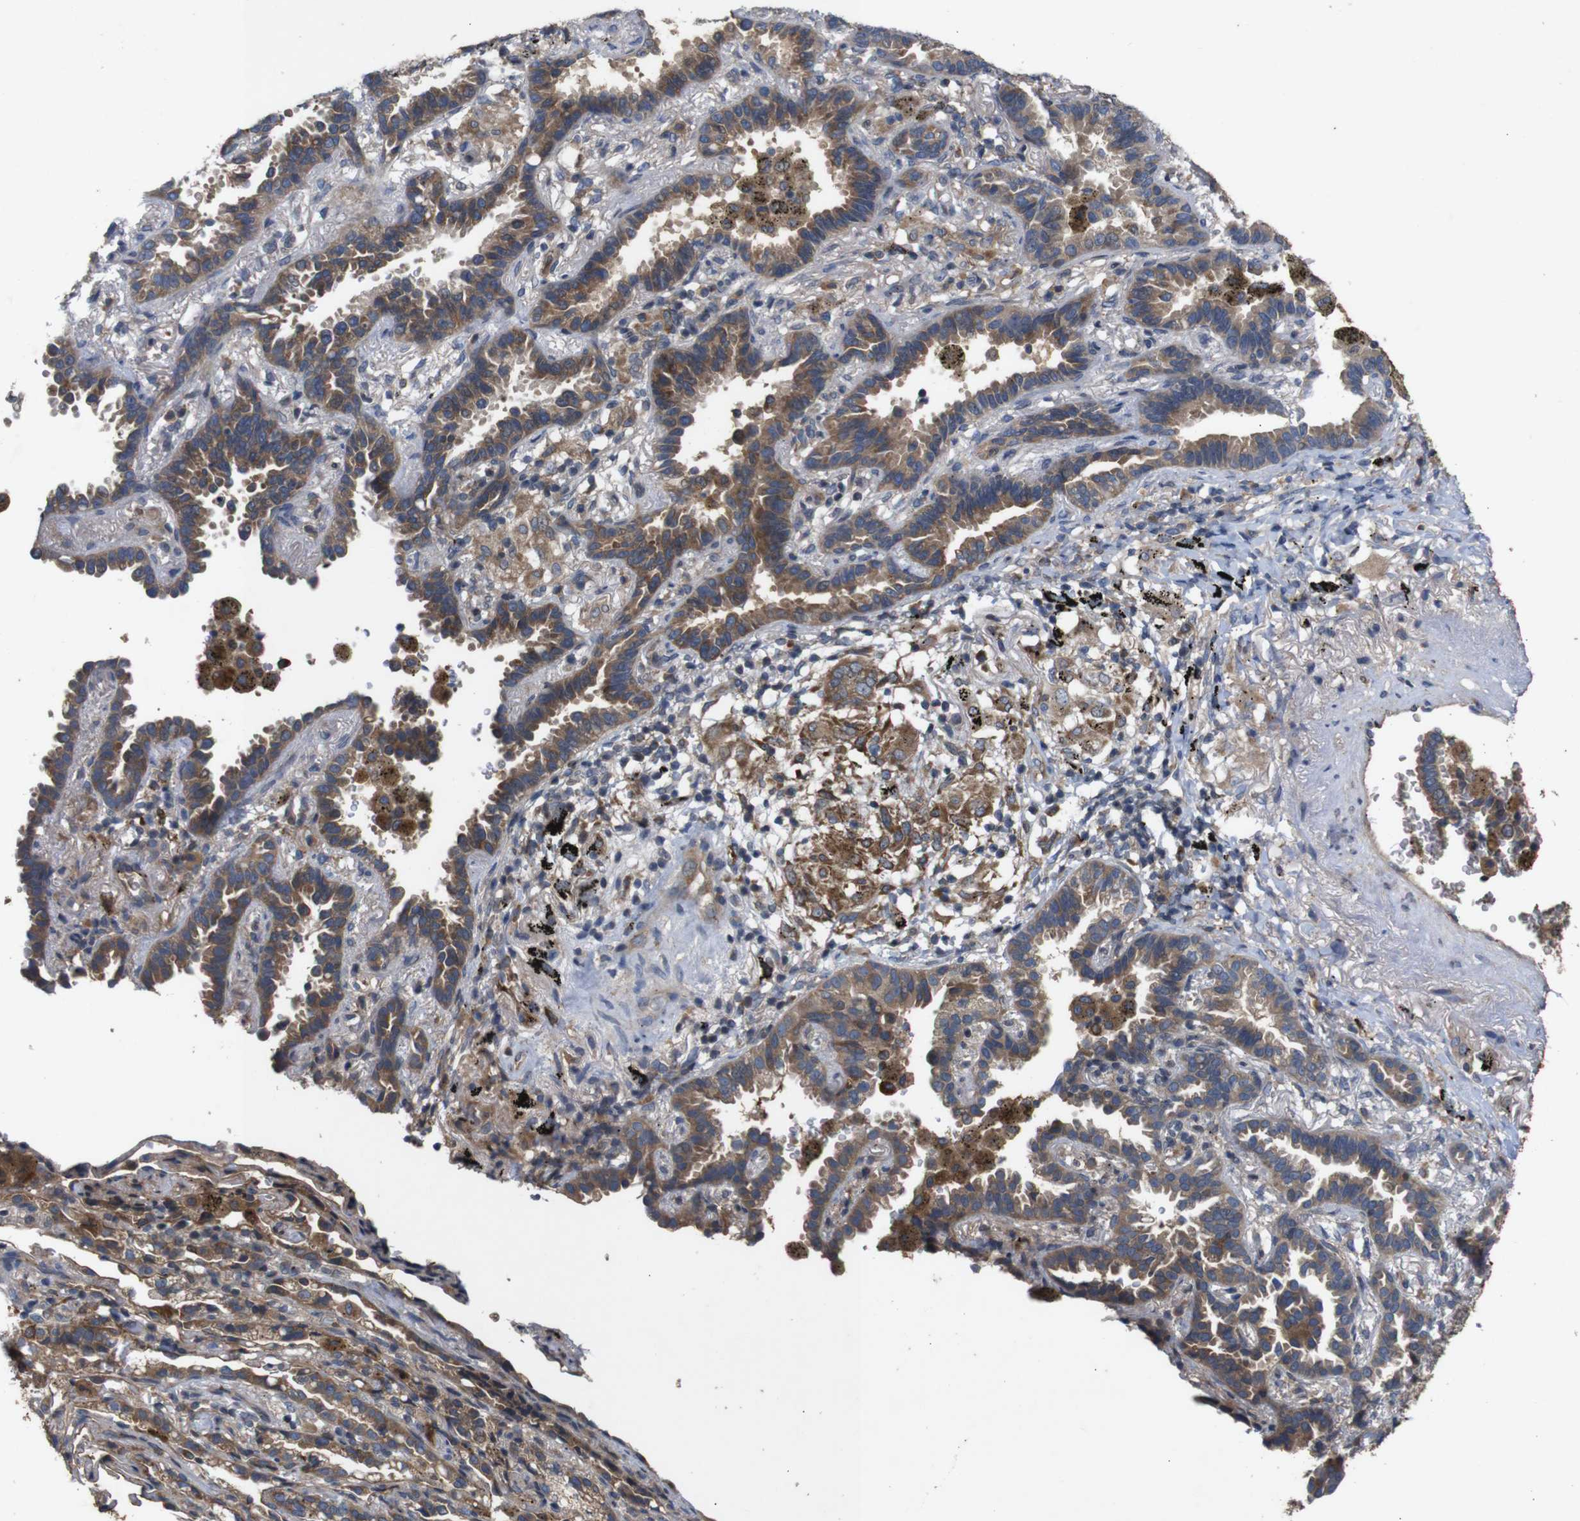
{"staining": {"intensity": "moderate", "quantity": ">75%", "location": "cytoplasmic/membranous"}, "tissue": "lung cancer", "cell_type": "Tumor cells", "image_type": "cancer", "snomed": [{"axis": "morphology", "description": "Normal tissue, NOS"}, {"axis": "morphology", "description": "Adenocarcinoma, NOS"}, {"axis": "topography", "description": "Lung"}], "caption": "Immunohistochemical staining of human lung cancer (adenocarcinoma) displays medium levels of moderate cytoplasmic/membranous protein staining in about >75% of tumor cells. Immunohistochemistry (ihc) stains the protein of interest in brown and the nuclei are stained blue.", "gene": "PTPN1", "patient": {"sex": "male", "age": 59}}